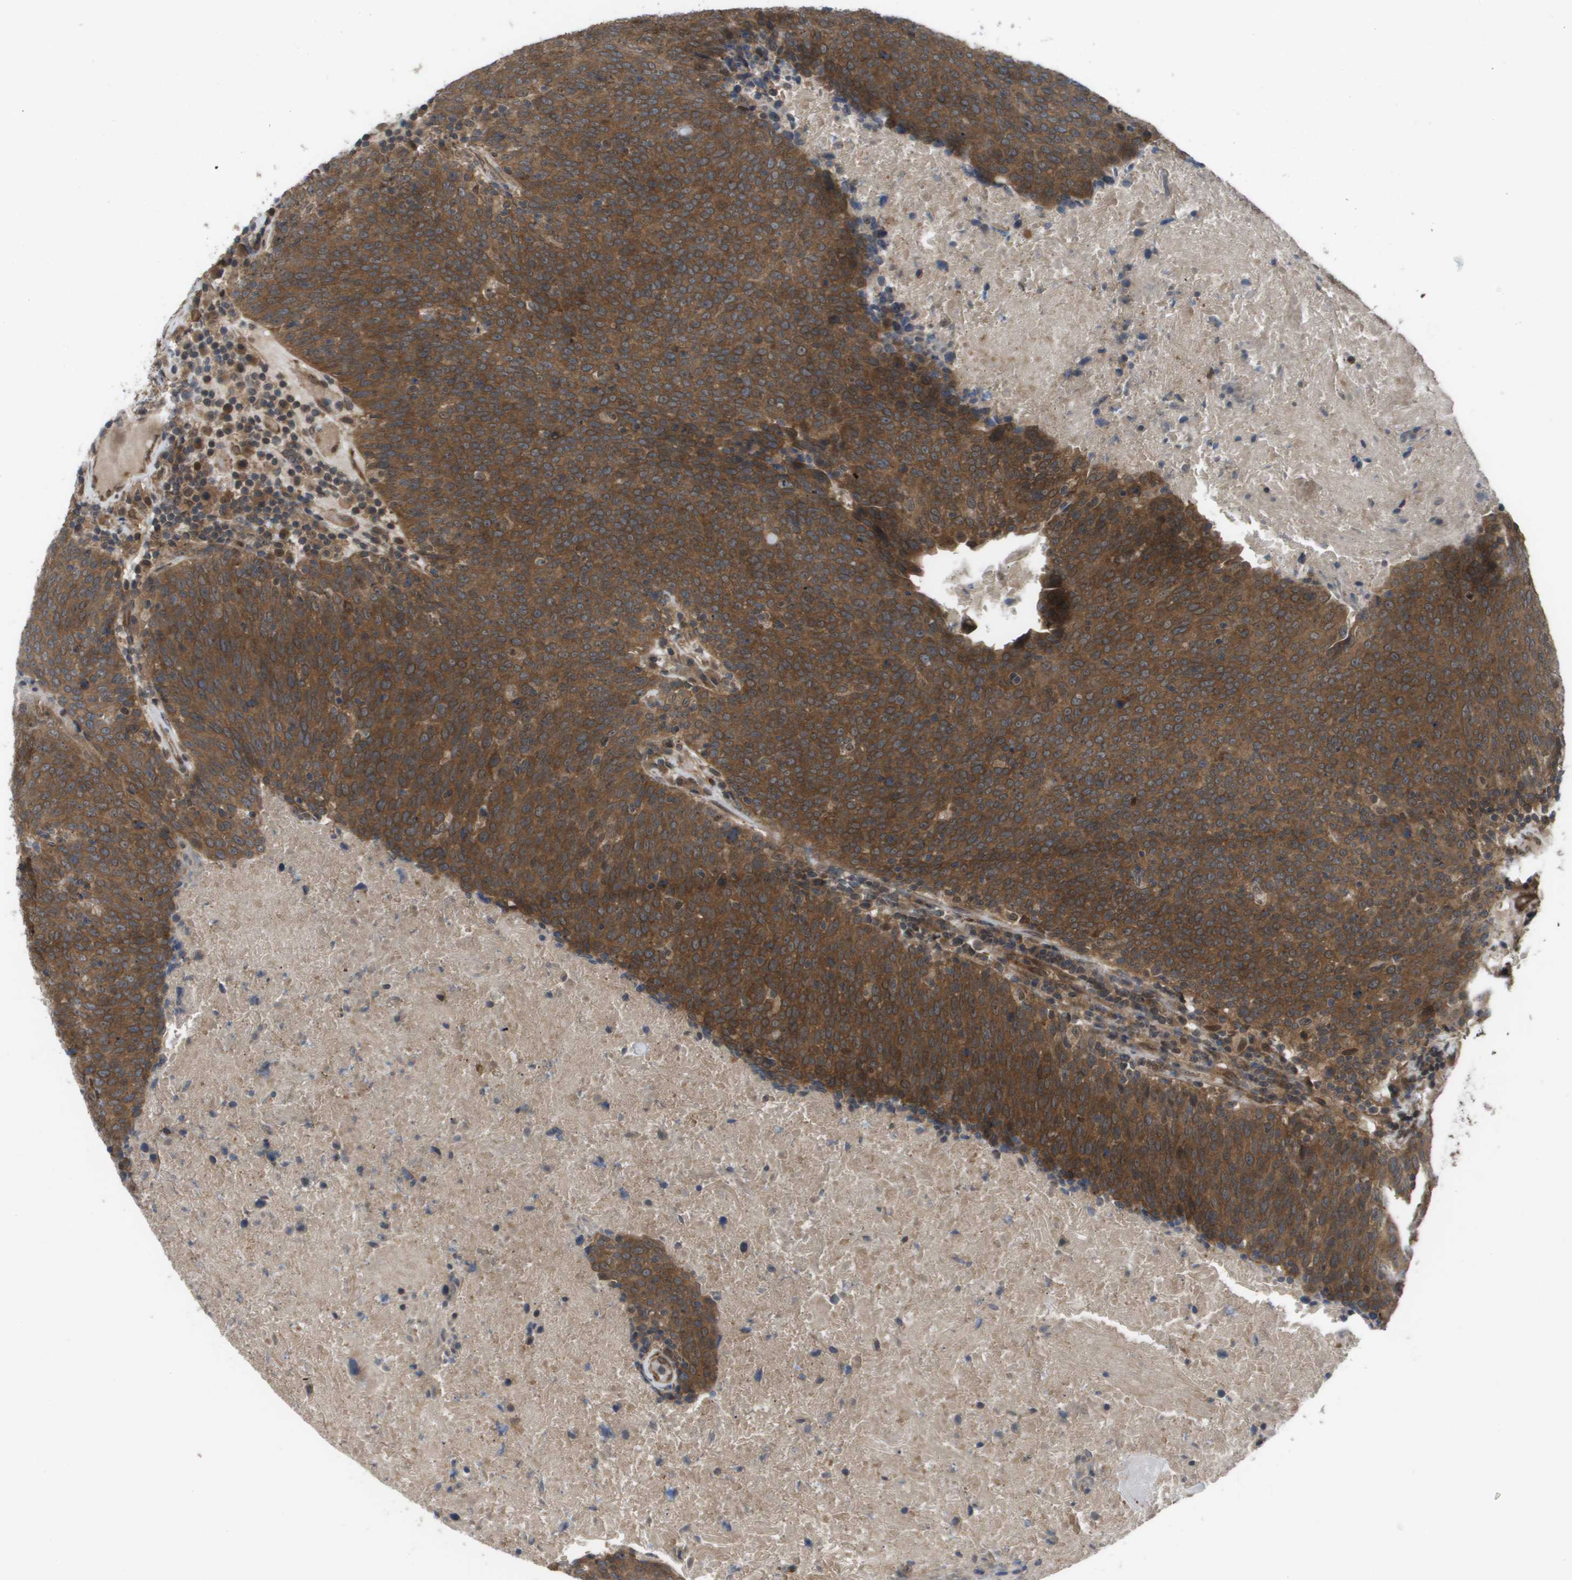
{"staining": {"intensity": "strong", "quantity": ">75%", "location": "cytoplasmic/membranous"}, "tissue": "head and neck cancer", "cell_type": "Tumor cells", "image_type": "cancer", "snomed": [{"axis": "morphology", "description": "Squamous cell carcinoma, NOS"}, {"axis": "morphology", "description": "Squamous cell carcinoma, metastatic, NOS"}, {"axis": "topography", "description": "Lymph node"}, {"axis": "topography", "description": "Head-Neck"}], "caption": "Strong cytoplasmic/membranous positivity is appreciated in approximately >75% of tumor cells in metastatic squamous cell carcinoma (head and neck). The protein of interest is stained brown, and the nuclei are stained in blue (DAB (3,3'-diaminobenzidine) IHC with brightfield microscopy, high magnification).", "gene": "CTPS2", "patient": {"sex": "male", "age": 62}}